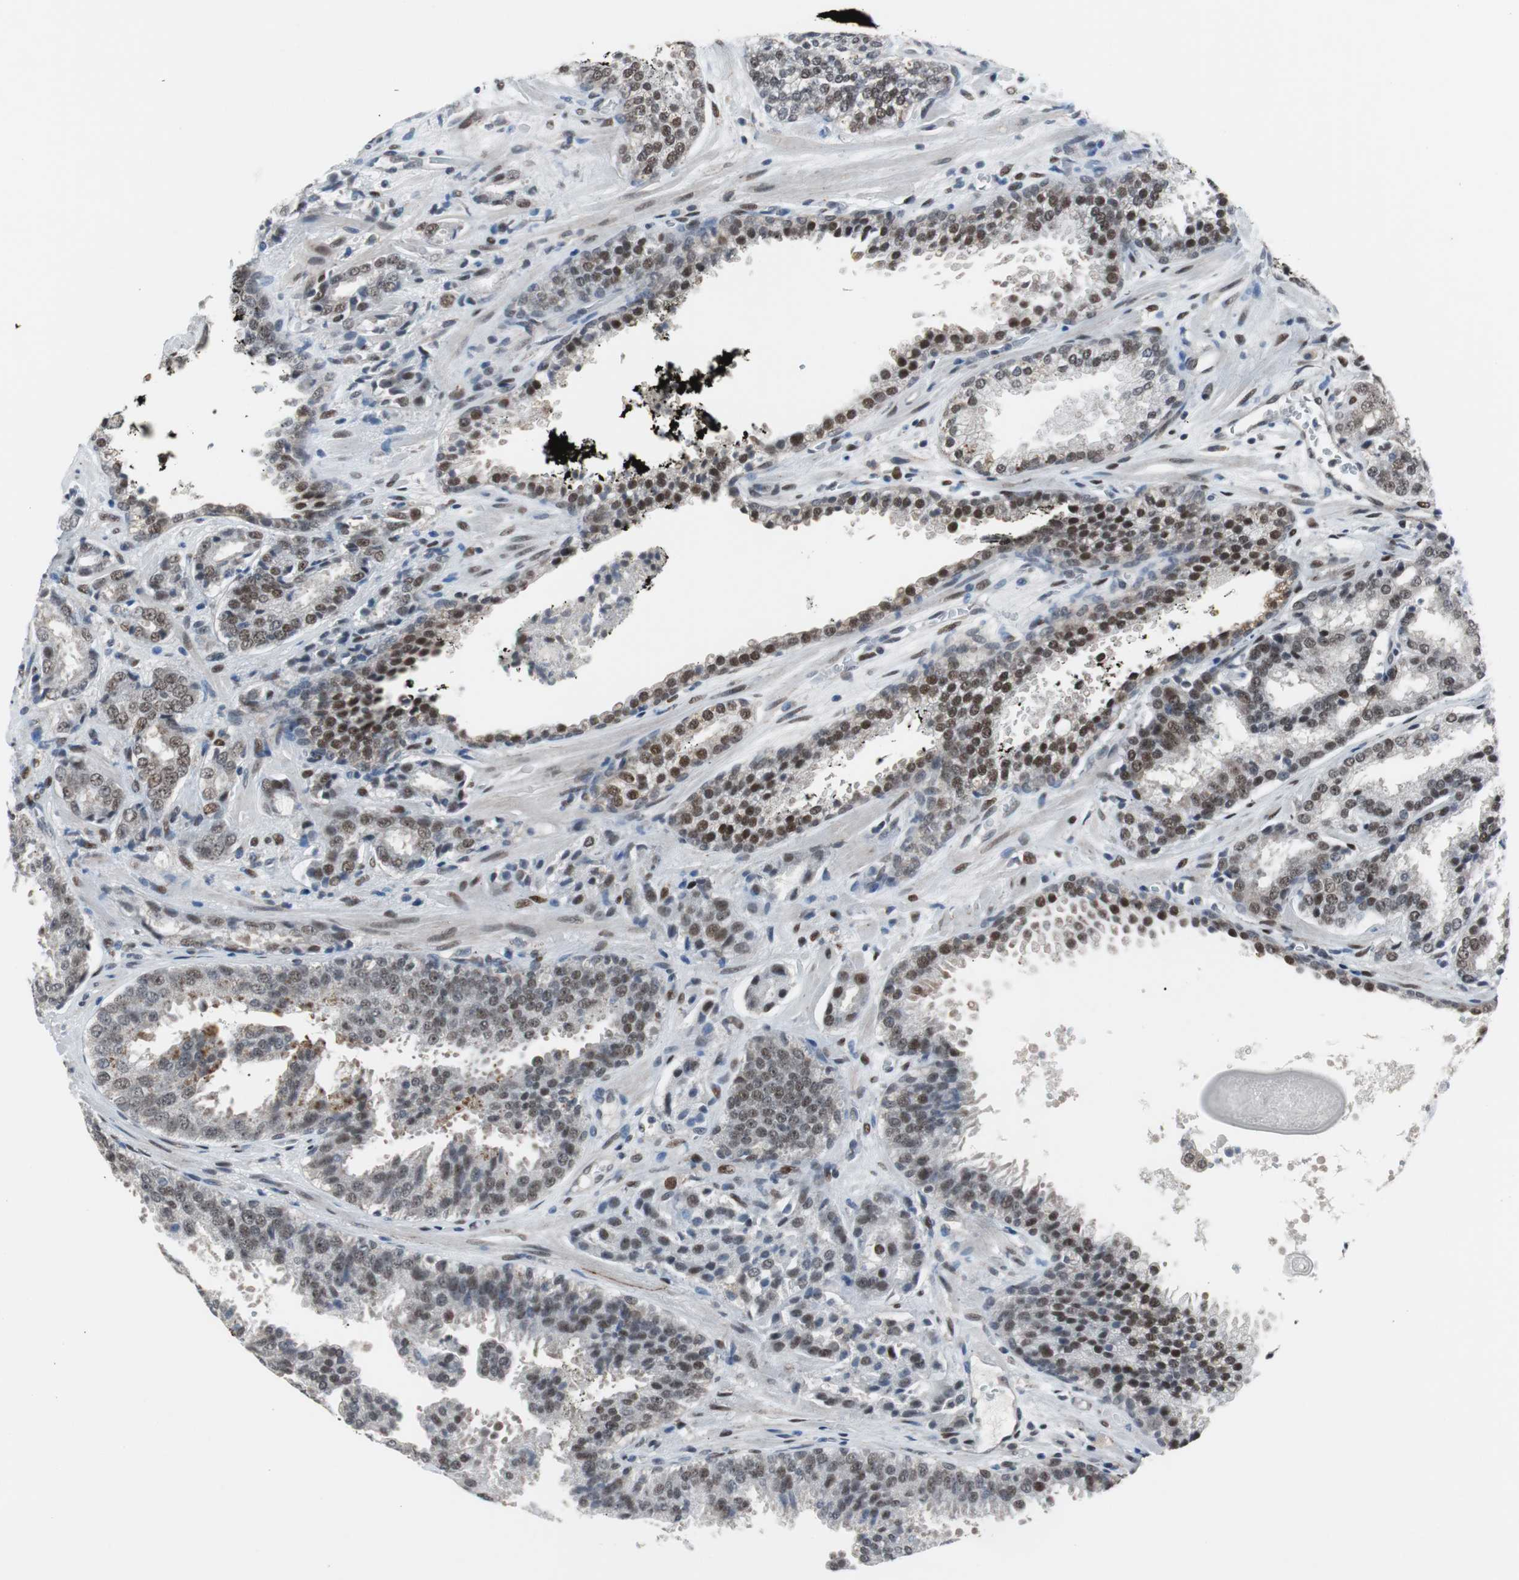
{"staining": {"intensity": "strong", "quantity": "25%-75%", "location": "nuclear"}, "tissue": "prostate cancer", "cell_type": "Tumor cells", "image_type": "cancer", "snomed": [{"axis": "morphology", "description": "Adenocarcinoma, High grade"}, {"axis": "topography", "description": "Prostate"}], "caption": "The immunohistochemical stain labels strong nuclear staining in tumor cells of prostate cancer (high-grade adenocarcinoma) tissue. The staining is performed using DAB (3,3'-diaminobenzidine) brown chromogen to label protein expression. The nuclei are counter-stained blue using hematoxylin.", "gene": "ZHX2", "patient": {"sex": "male", "age": 58}}